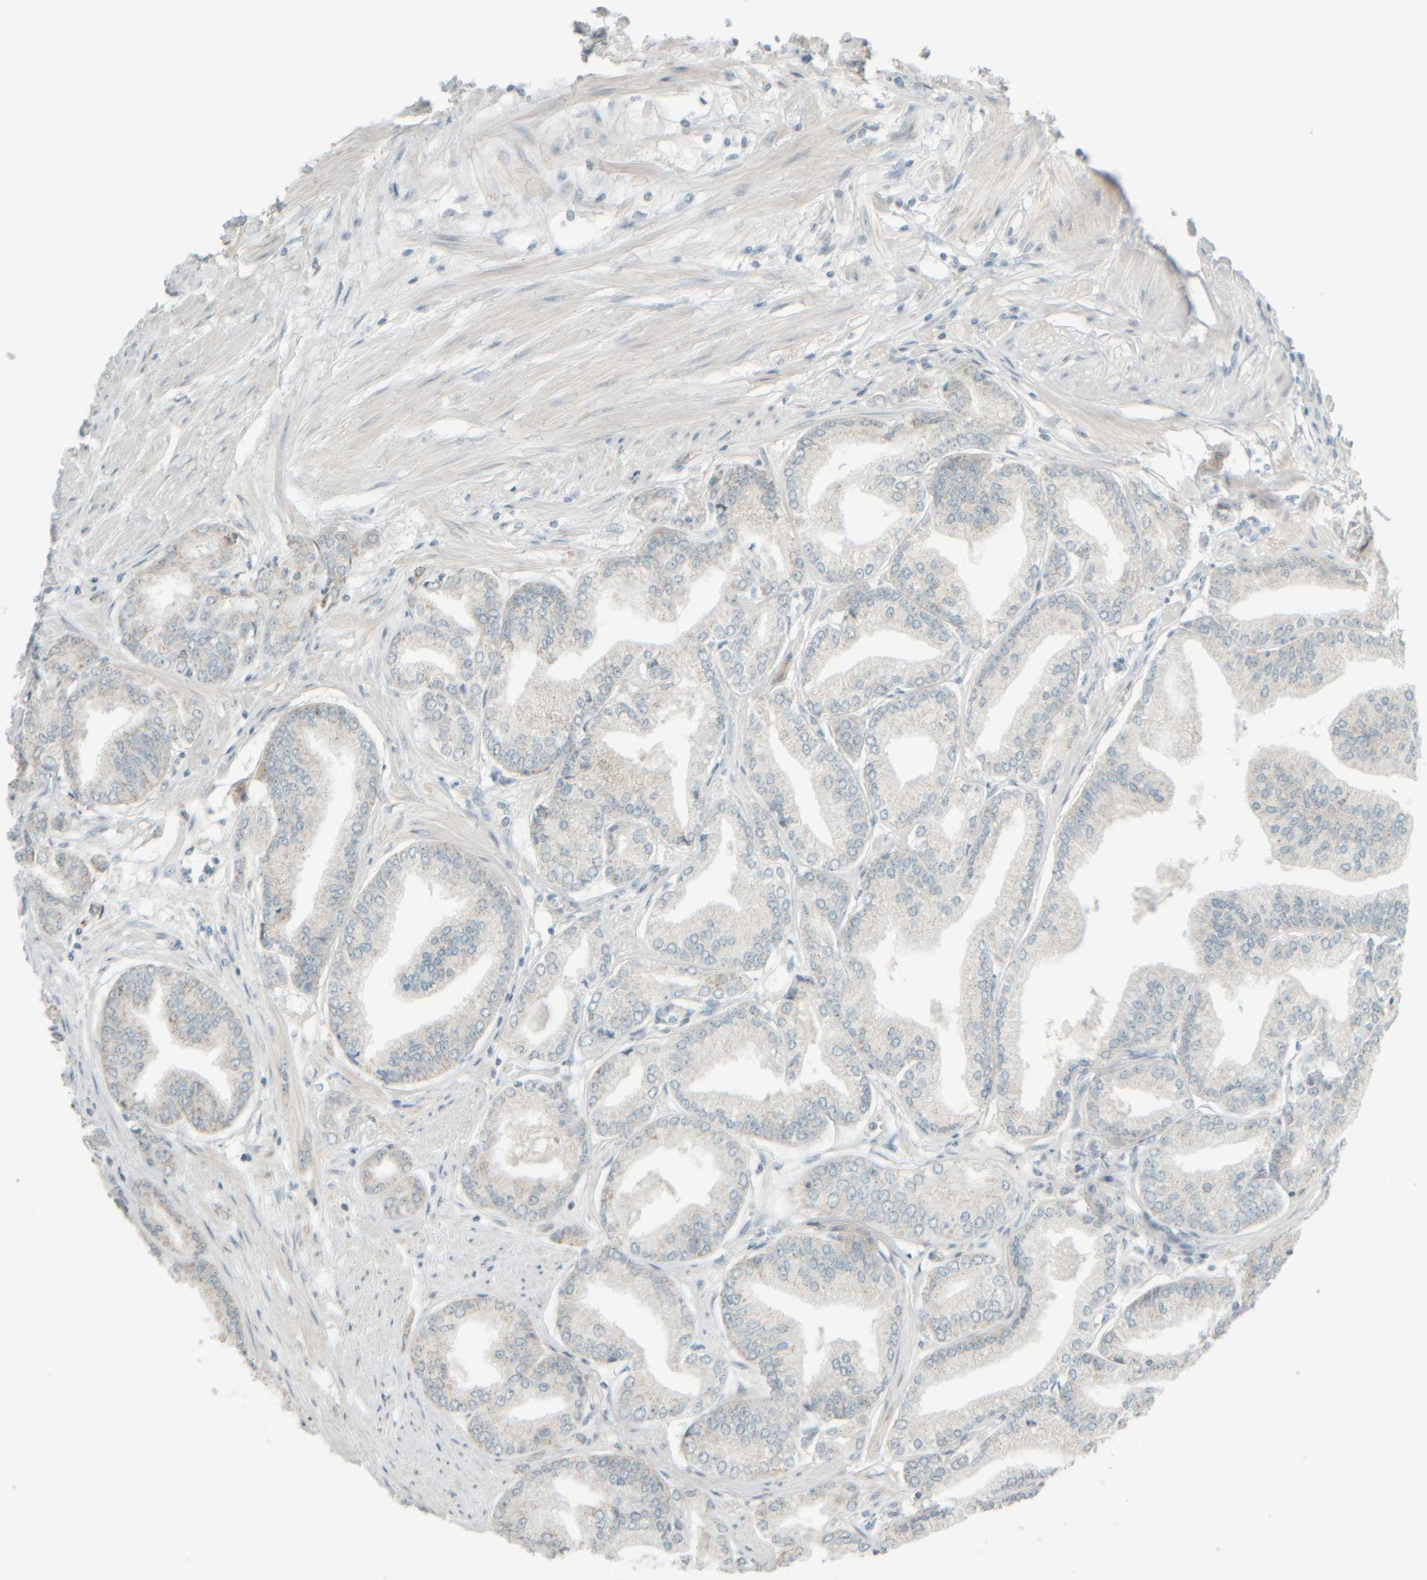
{"staining": {"intensity": "negative", "quantity": "none", "location": "none"}, "tissue": "prostate cancer", "cell_type": "Tumor cells", "image_type": "cancer", "snomed": [{"axis": "morphology", "description": "Adenocarcinoma, Low grade"}, {"axis": "topography", "description": "Prostate"}], "caption": "This micrograph is of low-grade adenocarcinoma (prostate) stained with immunohistochemistry (IHC) to label a protein in brown with the nuclei are counter-stained blue. There is no staining in tumor cells.", "gene": "PTGES3L-AARSD1", "patient": {"sex": "male", "age": 52}}